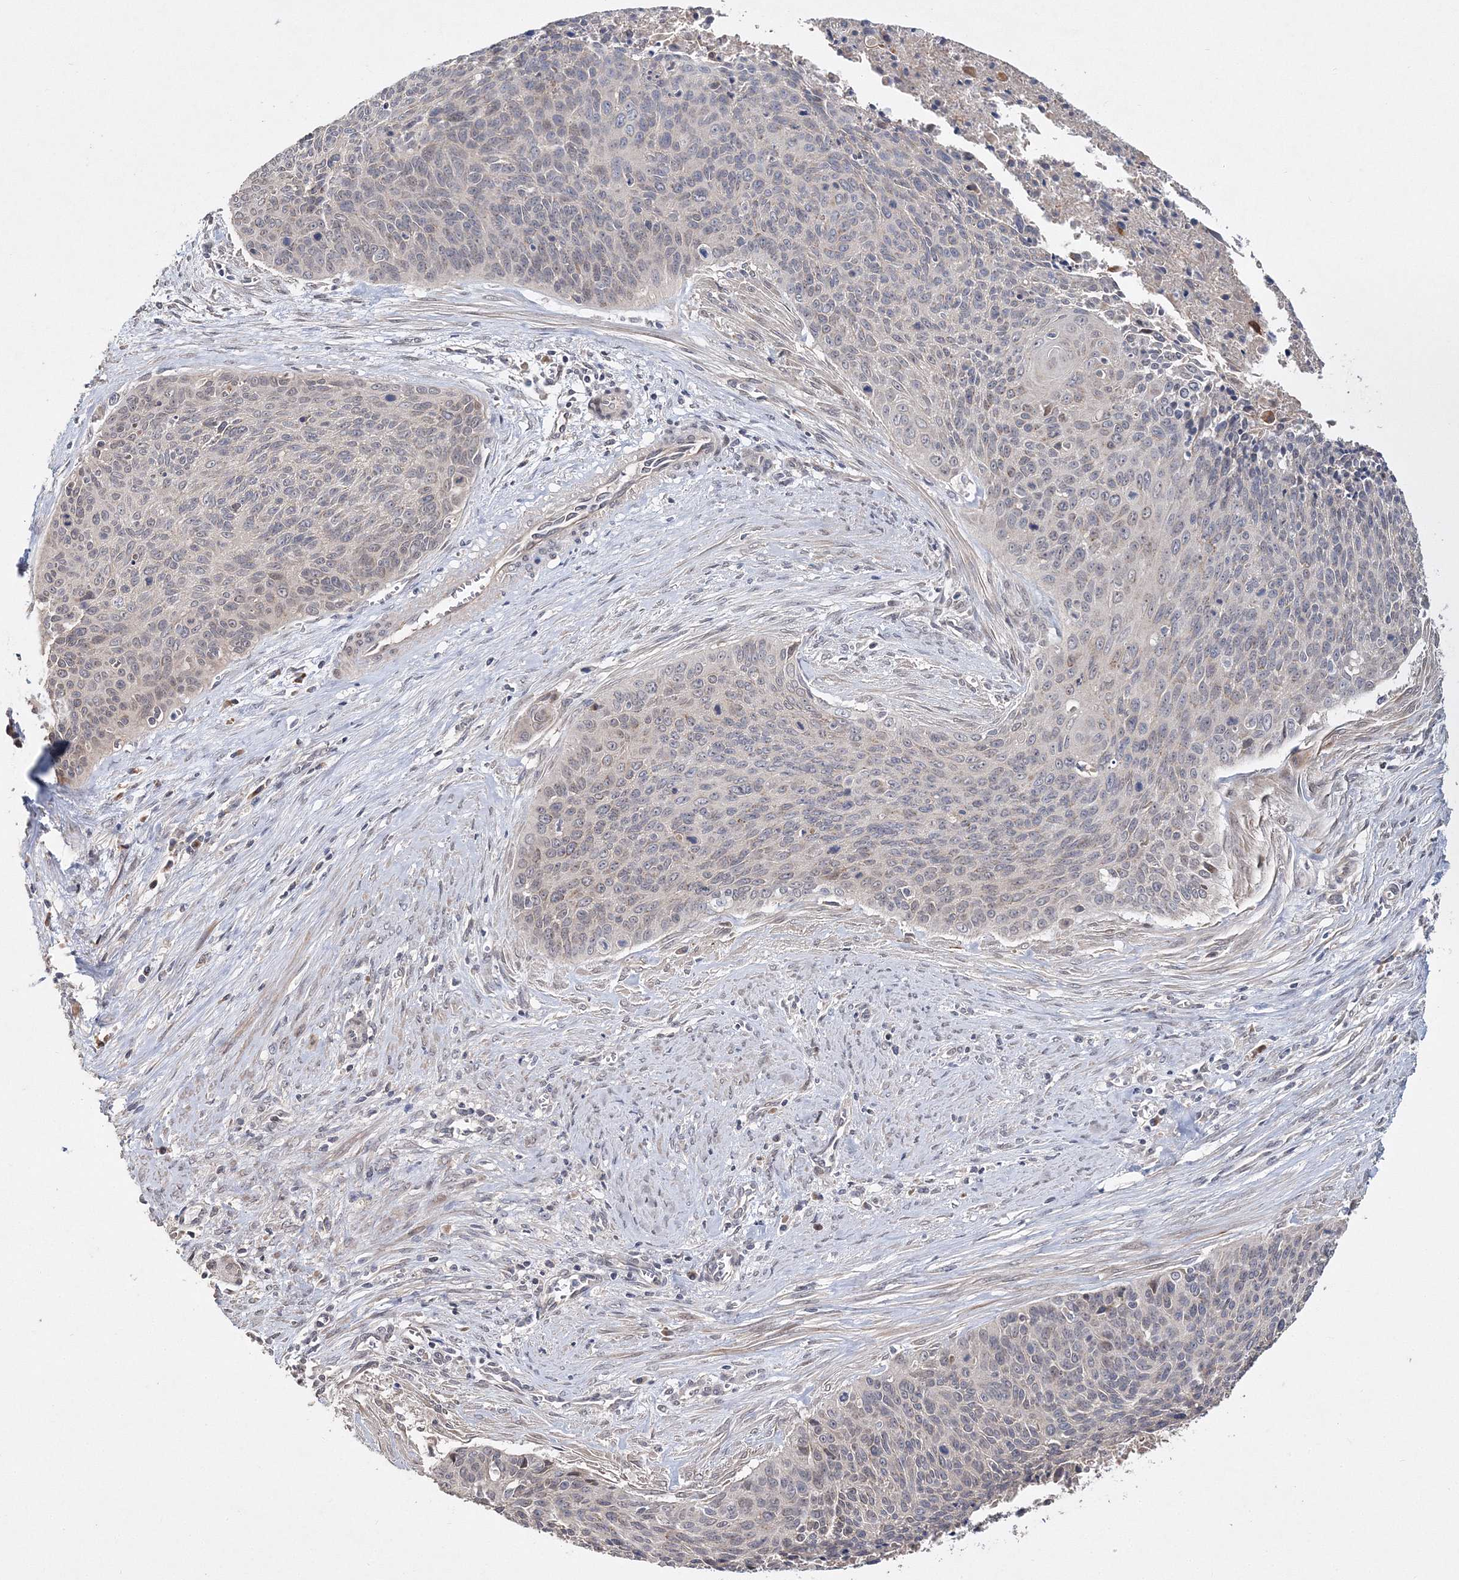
{"staining": {"intensity": "negative", "quantity": "none", "location": "none"}, "tissue": "cervical cancer", "cell_type": "Tumor cells", "image_type": "cancer", "snomed": [{"axis": "morphology", "description": "Squamous cell carcinoma, NOS"}, {"axis": "topography", "description": "Cervix"}], "caption": "An immunohistochemistry histopathology image of cervical squamous cell carcinoma is shown. There is no staining in tumor cells of cervical squamous cell carcinoma.", "gene": "GJB5", "patient": {"sex": "female", "age": 55}}